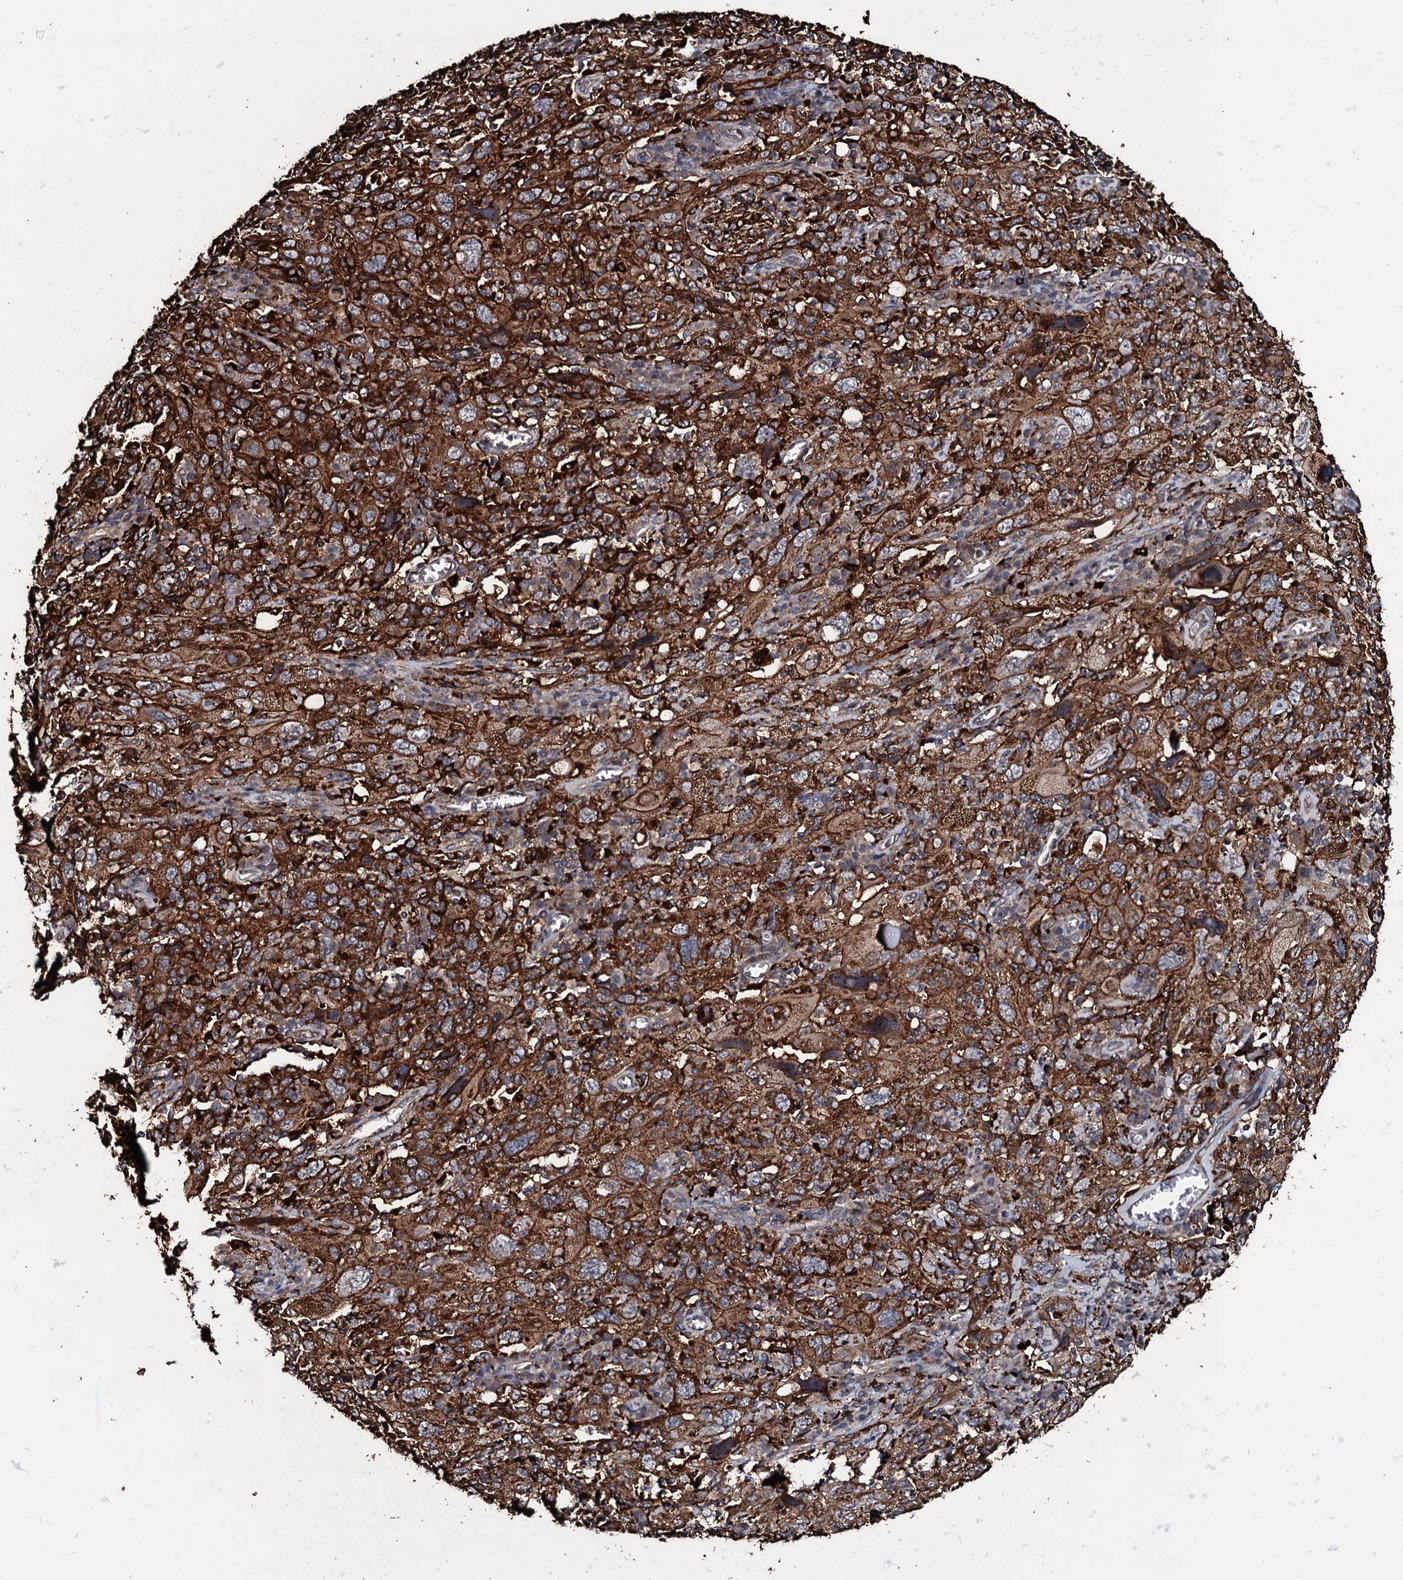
{"staining": {"intensity": "strong", "quantity": ">75%", "location": "cytoplasmic/membranous"}, "tissue": "cervical cancer", "cell_type": "Tumor cells", "image_type": "cancer", "snomed": [{"axis": "morphology", "description": "Squamous cell carcinoma, NOS"}, {"axis": "topography", "description": "Cervix"}], "caption": "This is an image of immunohistochemistry staining of squamous cell carcinoma (cervical), which shows strong positivity in the cytoplasmic/membranous of tumor cells.", "gene": "TPGS2", "patient": {"sex": "female", "age": 46}}